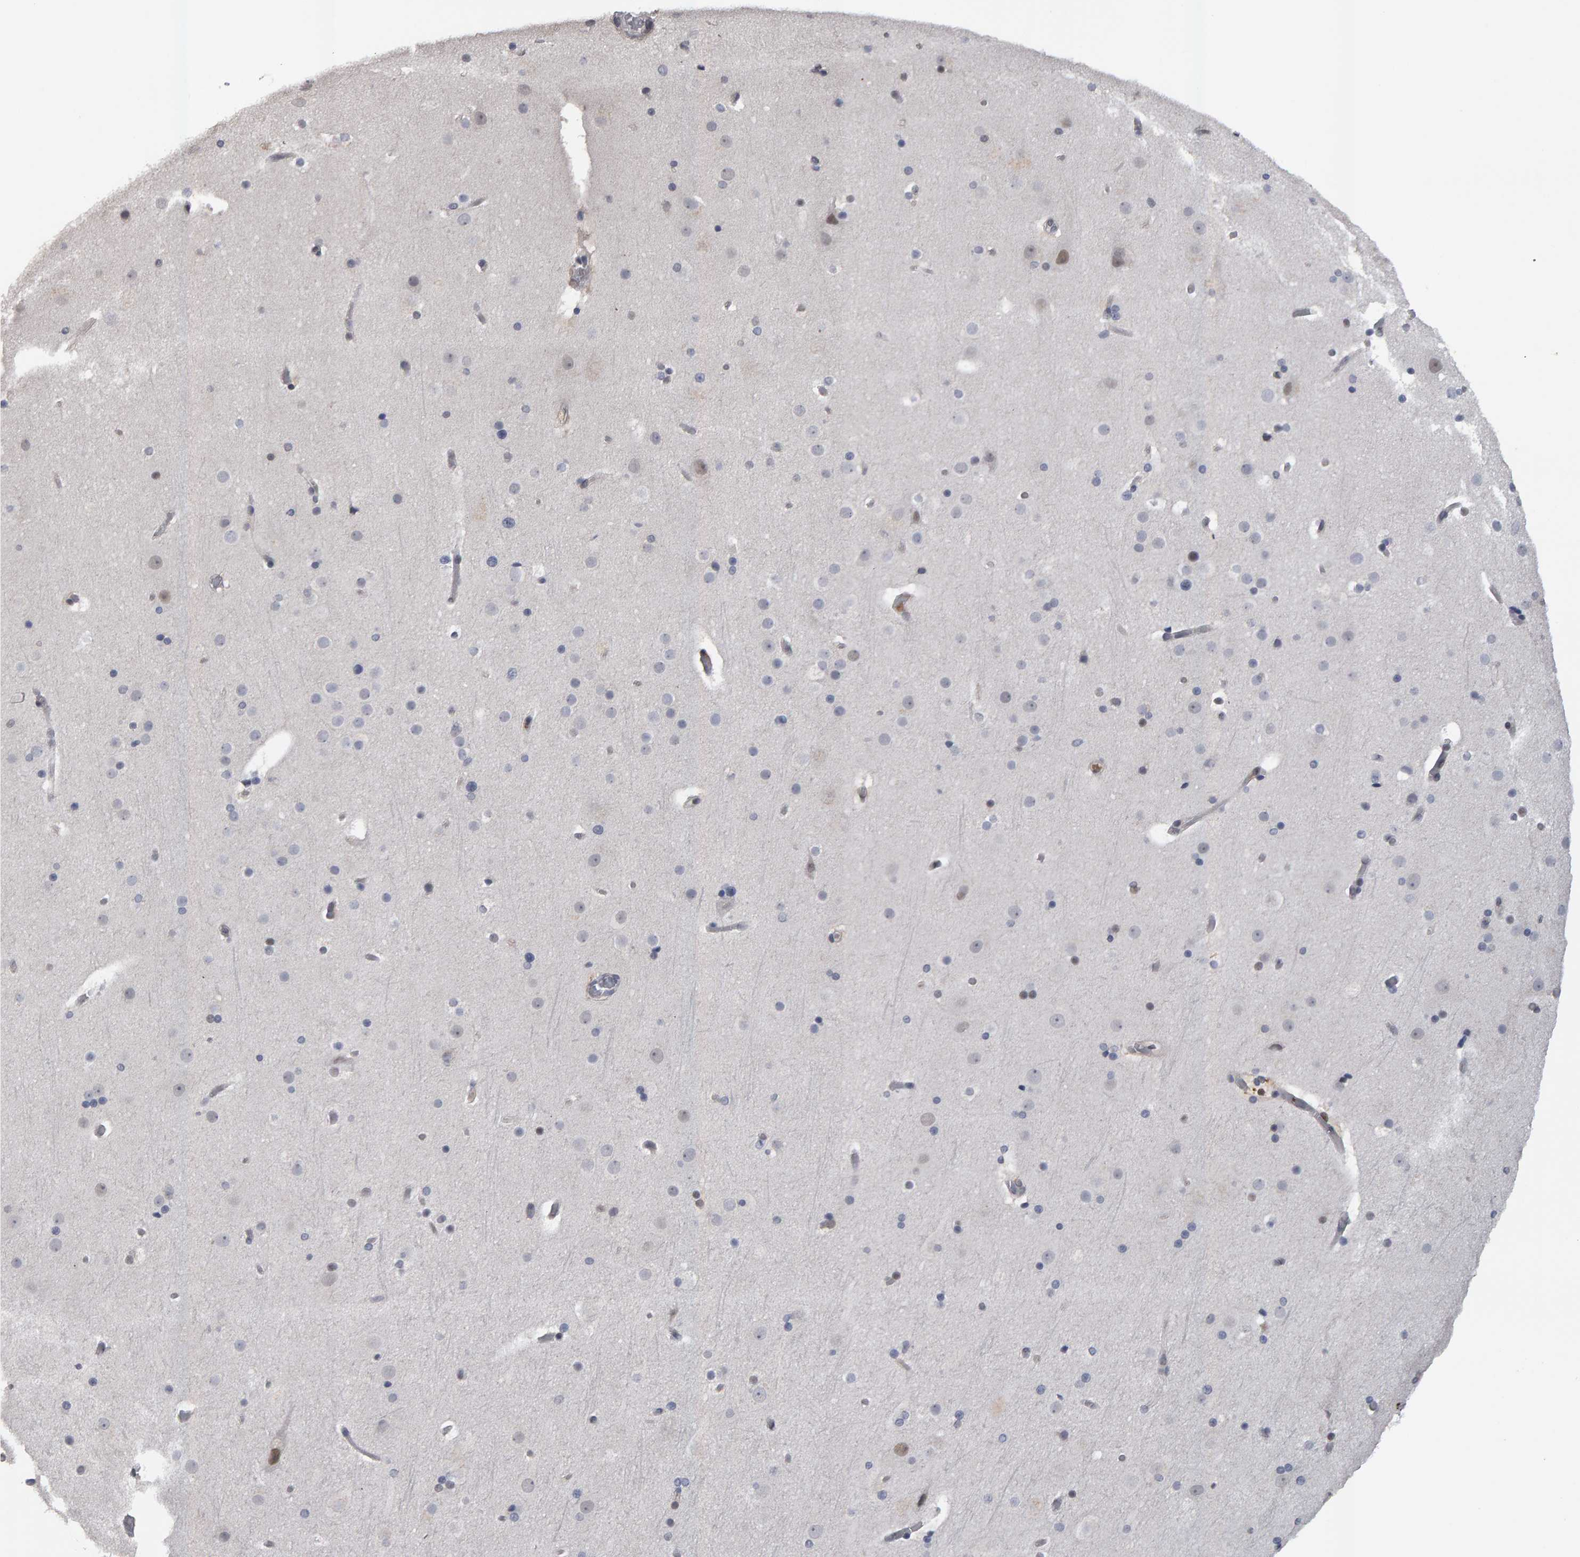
{"staining": {"intensity": "negative", "quantity": "none", "location": "none"}, "tissue": "cerebral cortex", "cell_type": "Endothelial cells", "image_type": "normal", "snomed": [{"axis": "morphology", "description": "Normal tissue, NOS"}, {"axis": "topography", "description": "Cerebral cortex"}], "caption": "DAB immunohistochemical staining of benign human cerebral cortex displays no significant staining in endothelial cells. Nuclei are stained in blue.", "gene": "IPO8", "patient": {"sex": "male", "age": 57}}